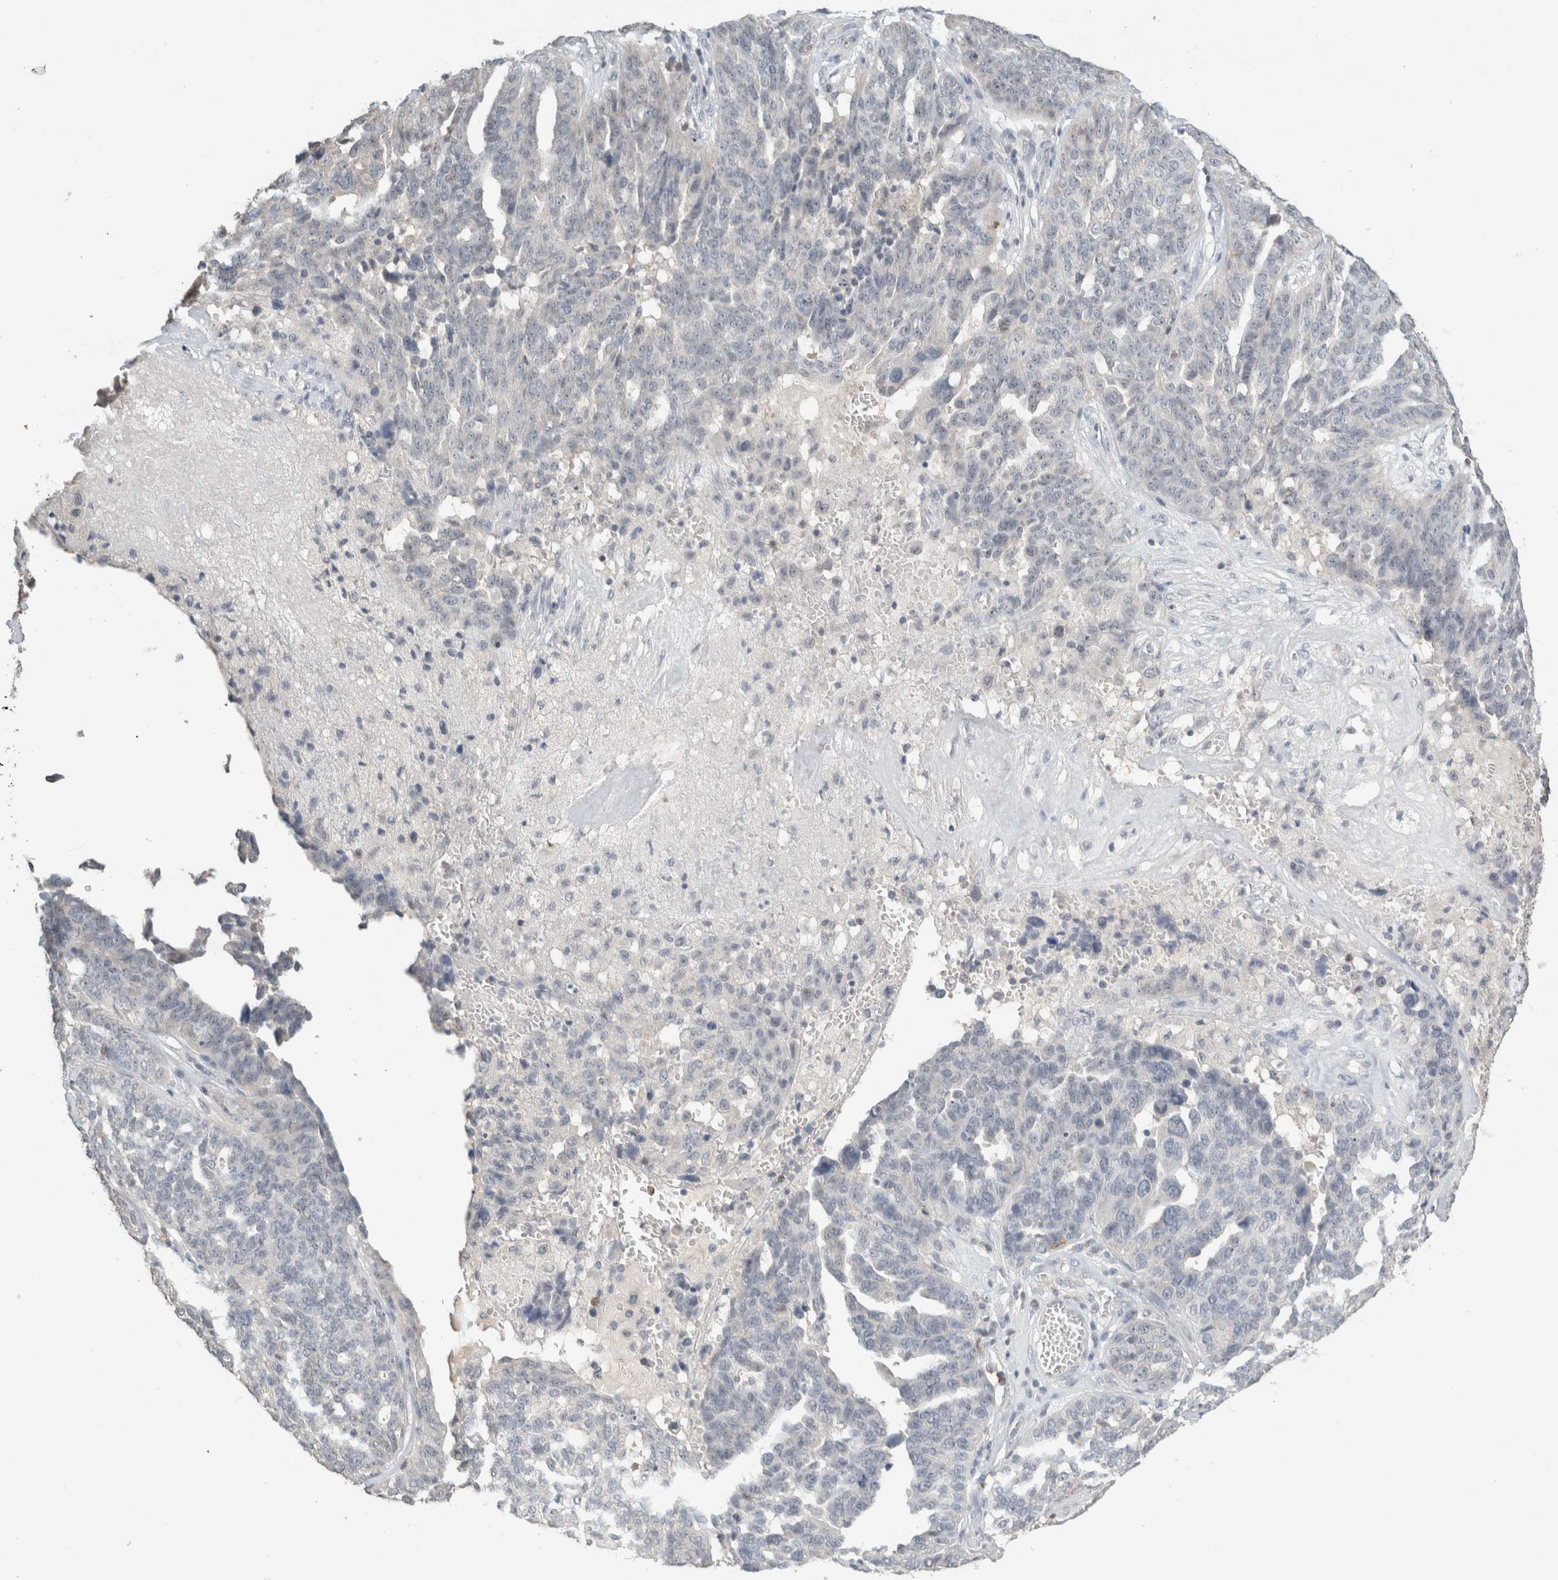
{"staining": {"intensity": "negative", "quantity": "none", "location": "none"}, "tissue": "ovarian cancer", "cell_type": "Tumor cells", "image_type": "cancer", "snomed": [{"axis": "morphology", "description": "Cystadenocarcinoma, serous, NOS"}, {"axis": "topography", "description": "Ovary"}], "caption": "Ovarian cancer (serous cystadenocarcinoma) was stained to show a protein in brown. There is no significant positivity in tumor cells.", "gene": "TRAT1", "patient": {"sex": "female", "age": 59}}